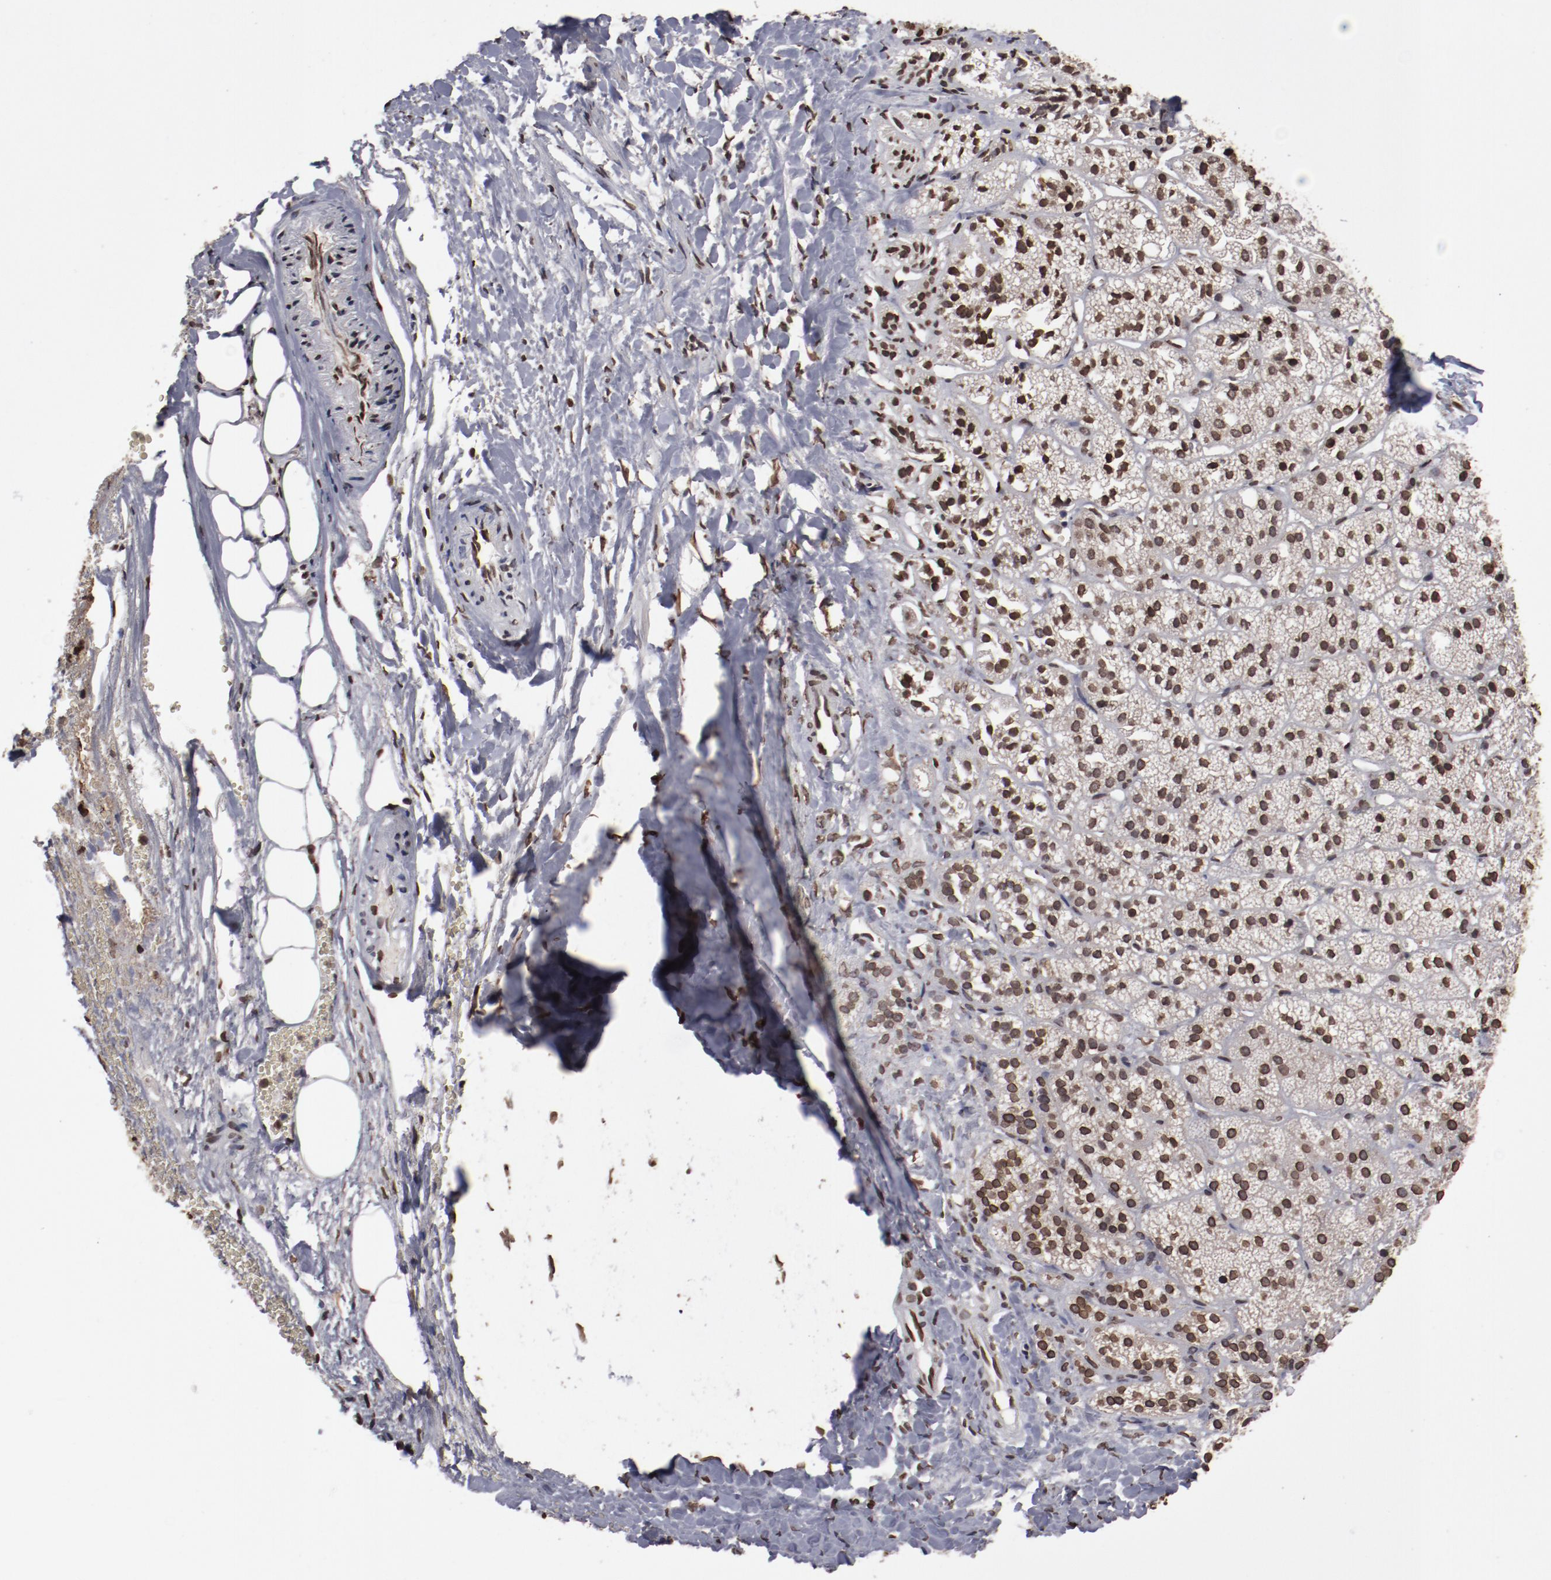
{"staining": {"intensity": "strong", "quantity": ">75%", "location": "nuclear"}, "tissue": "adrenal gland", "cell_type": "Glandular cells", "image_type": "normal", "snomed": [{"axis": "morphology", "description": "Normal tissue, NOS"}, {"axis": "topography", "description": "Adrenal gland"}], "caption": "This is a photomicrograph of immunohistochemistry (IHC) staining of benign adrenal gland, which shows strong positivity in the nuclear of glandular cells.", "gene": "AKT1", "patient": {"sex": "female", "age": 71}}